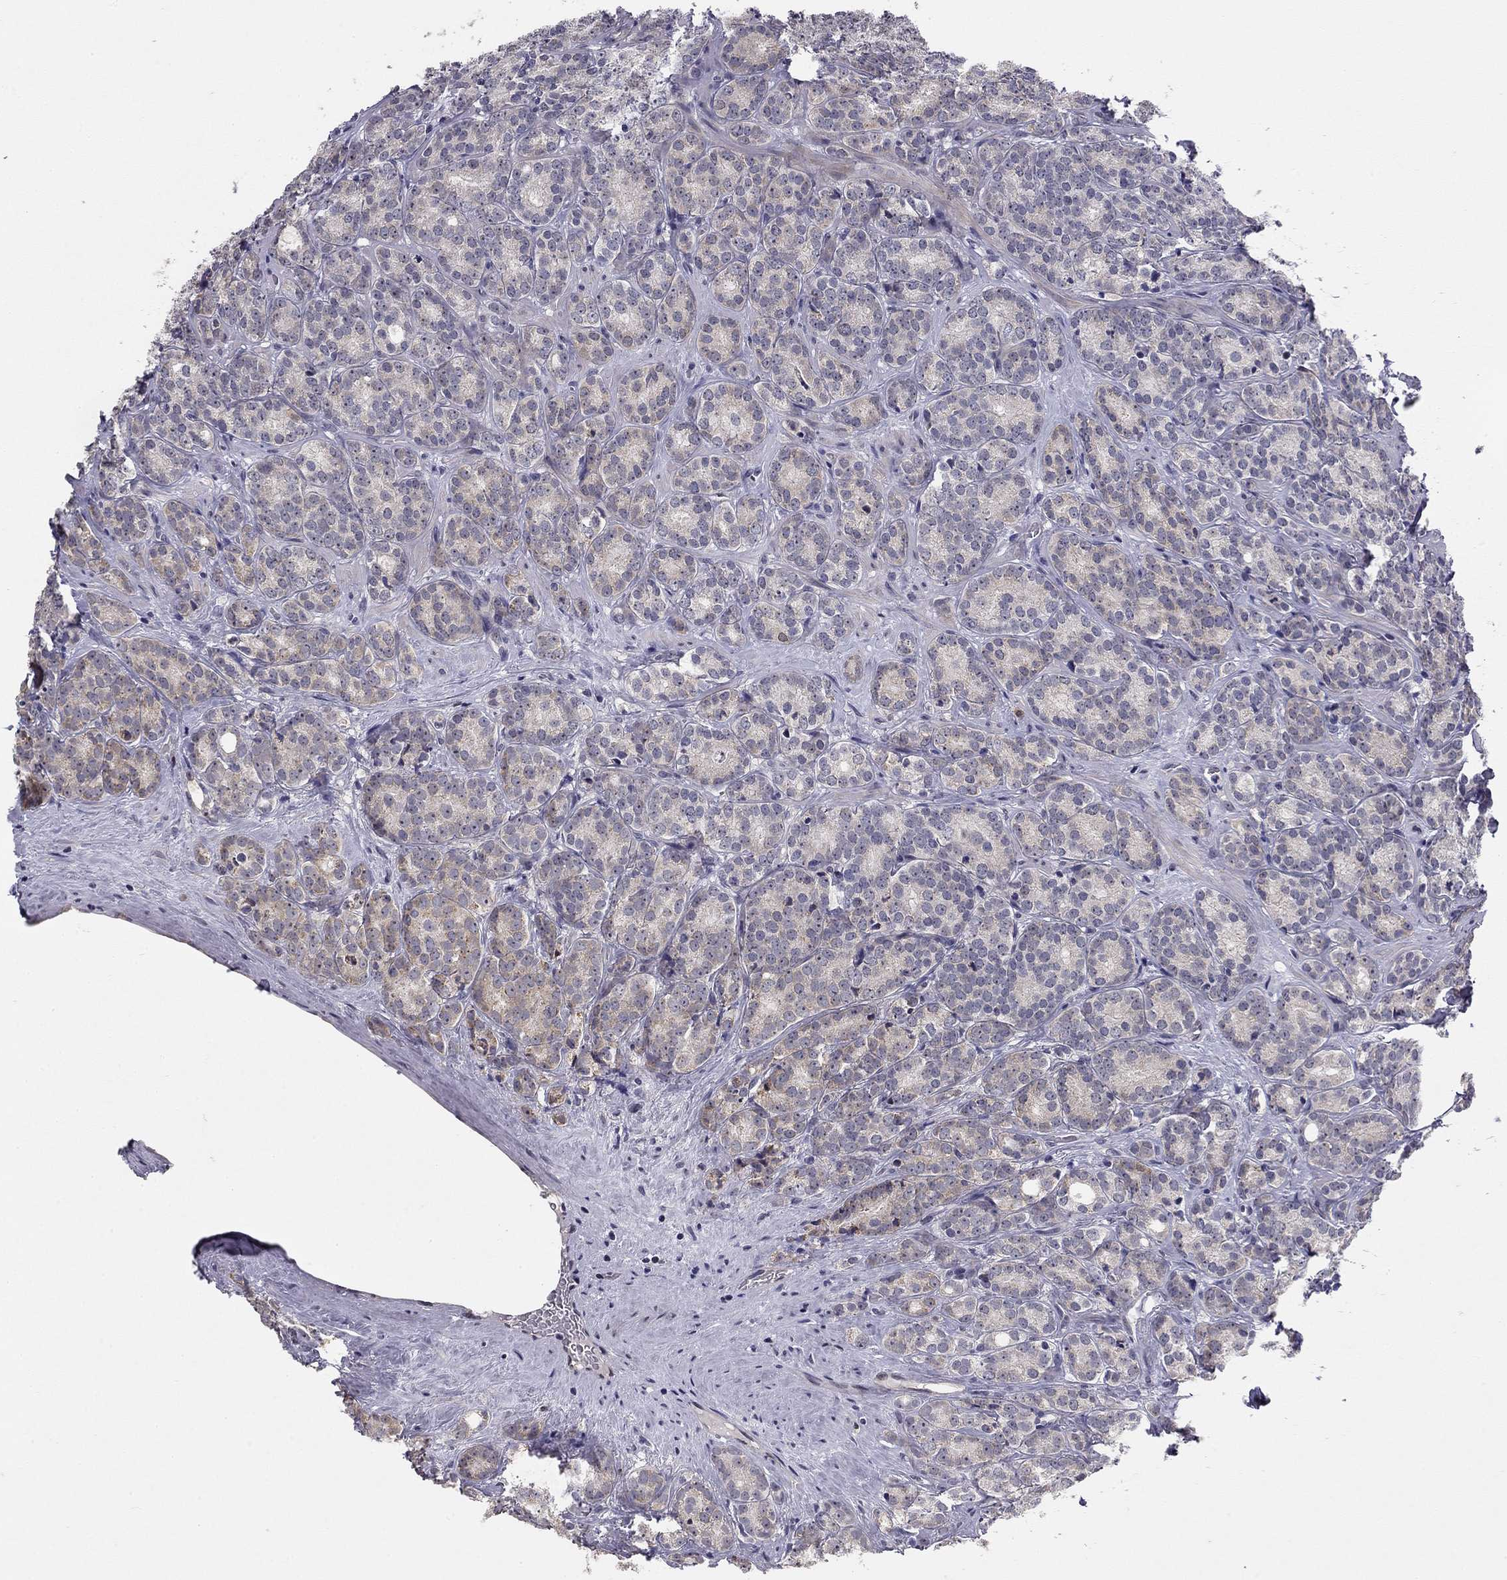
{"staining": {"intensity": "negative", "quantity": "none", "location": "none"}, "tissue": "prostate cancer", "cell_type": "Tumor cells", "image_type": "cancer", "snomed": [{"axis": "morphology", "description": "Adenocarcinoma, NOS"}, {"axis": "topography", "description": "Prostate"}], "caption": "Immunohistochemical staining of prostate adenocarcinoma demonstrates no significant staining in tumor cells.", "gene": "STXBP6", "patient": {"sex": "male", "age": 71}}